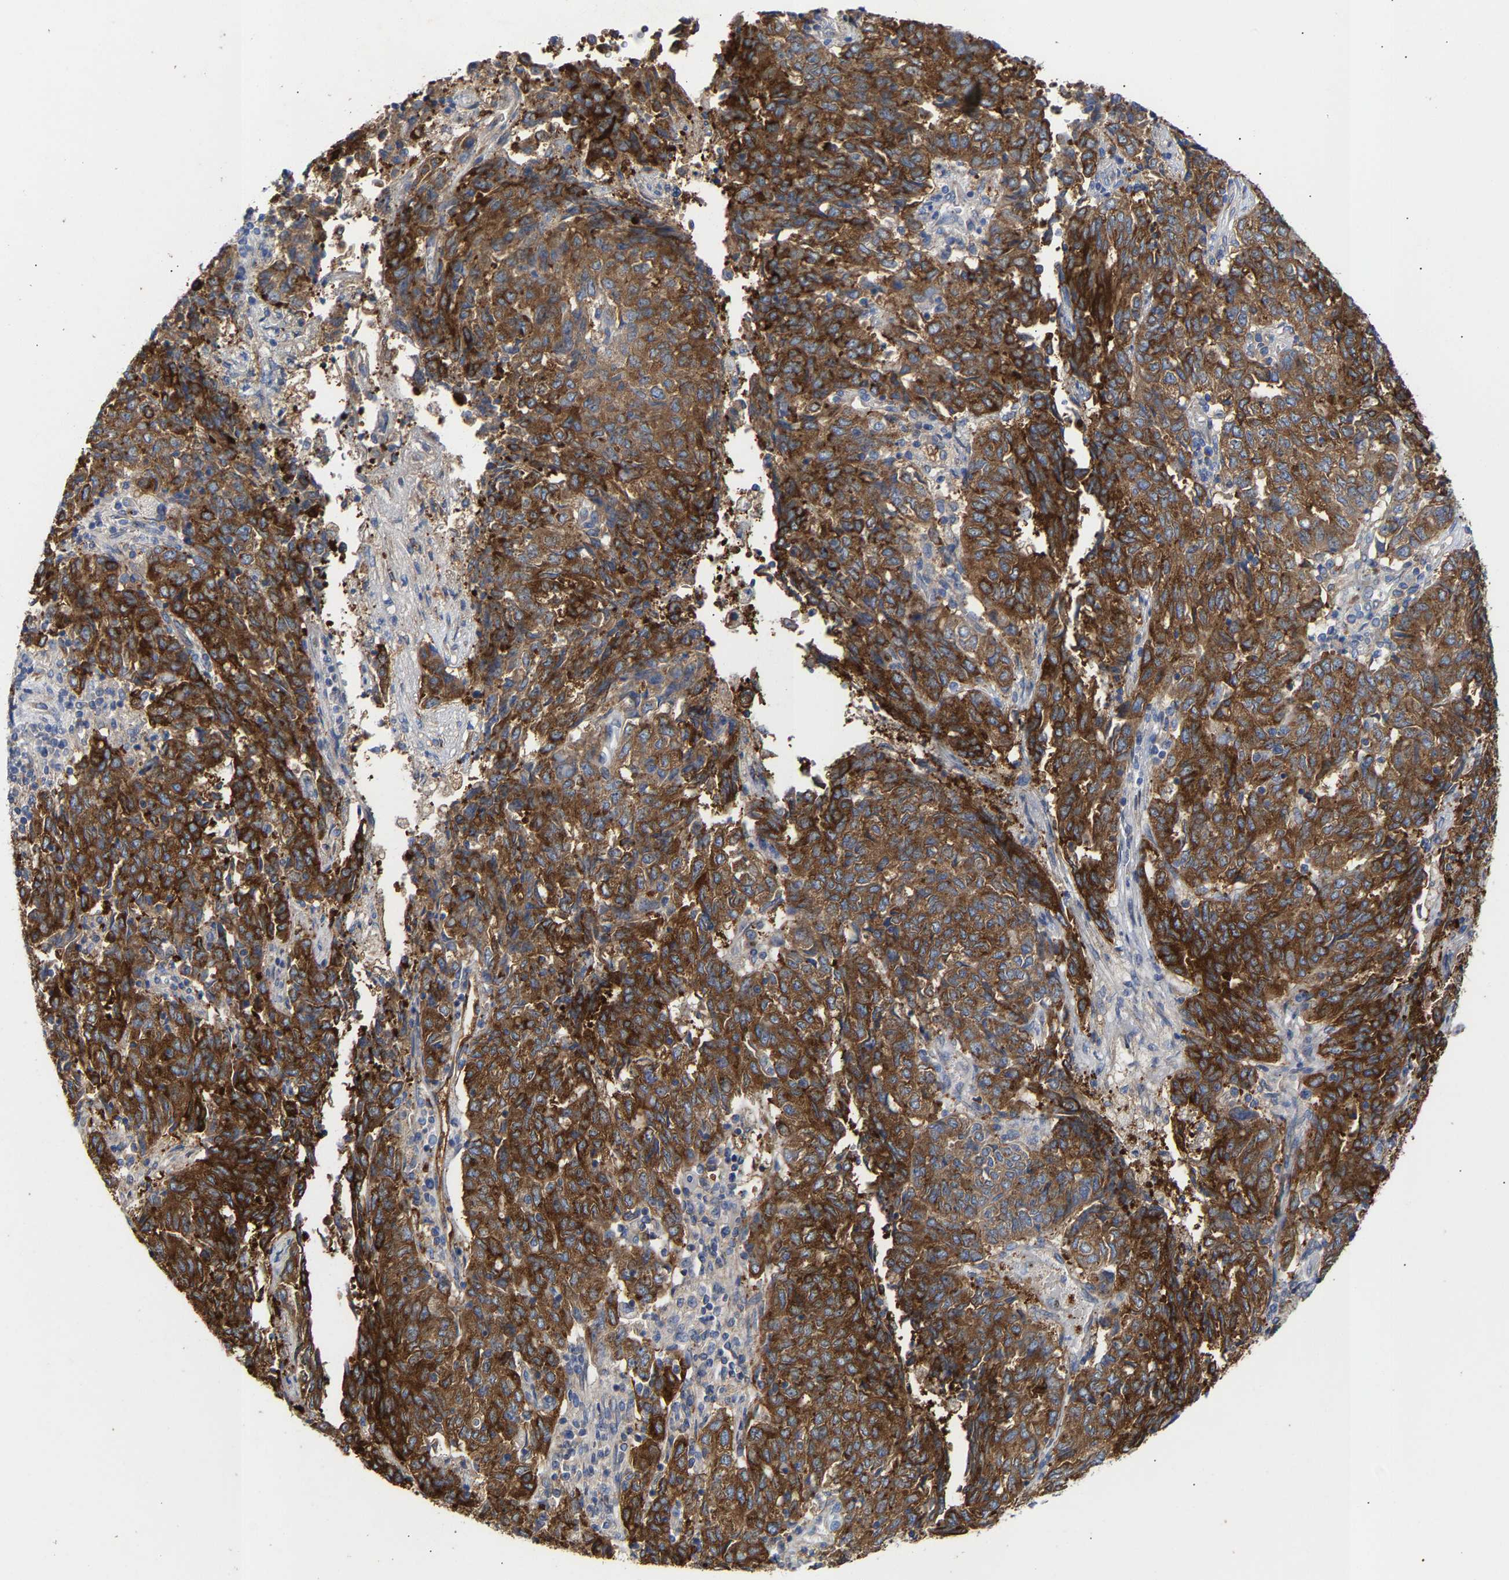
{"staining": {"intensity": "strong", "quantity": ">75%", "location": "cytoplasmic/membranous"}, "tissue": "endometrial cancer", "cell_type": "Tumor cells", "image_type": "cancer", "snomed": [{"axis": "morphology", "description": "Adenocarcinoma, NOS"}, {"axis": "topography", "description": "Endometrium"}], "caption": "Brown immunohistochemical staining in human adenocarcinoma (endometrial) reveals strong cytoplasmic/membranous staining in about >75% of tumor cells.", "gene": "PPP1R15A", "patient": {"sex": "female", "age": 80}}